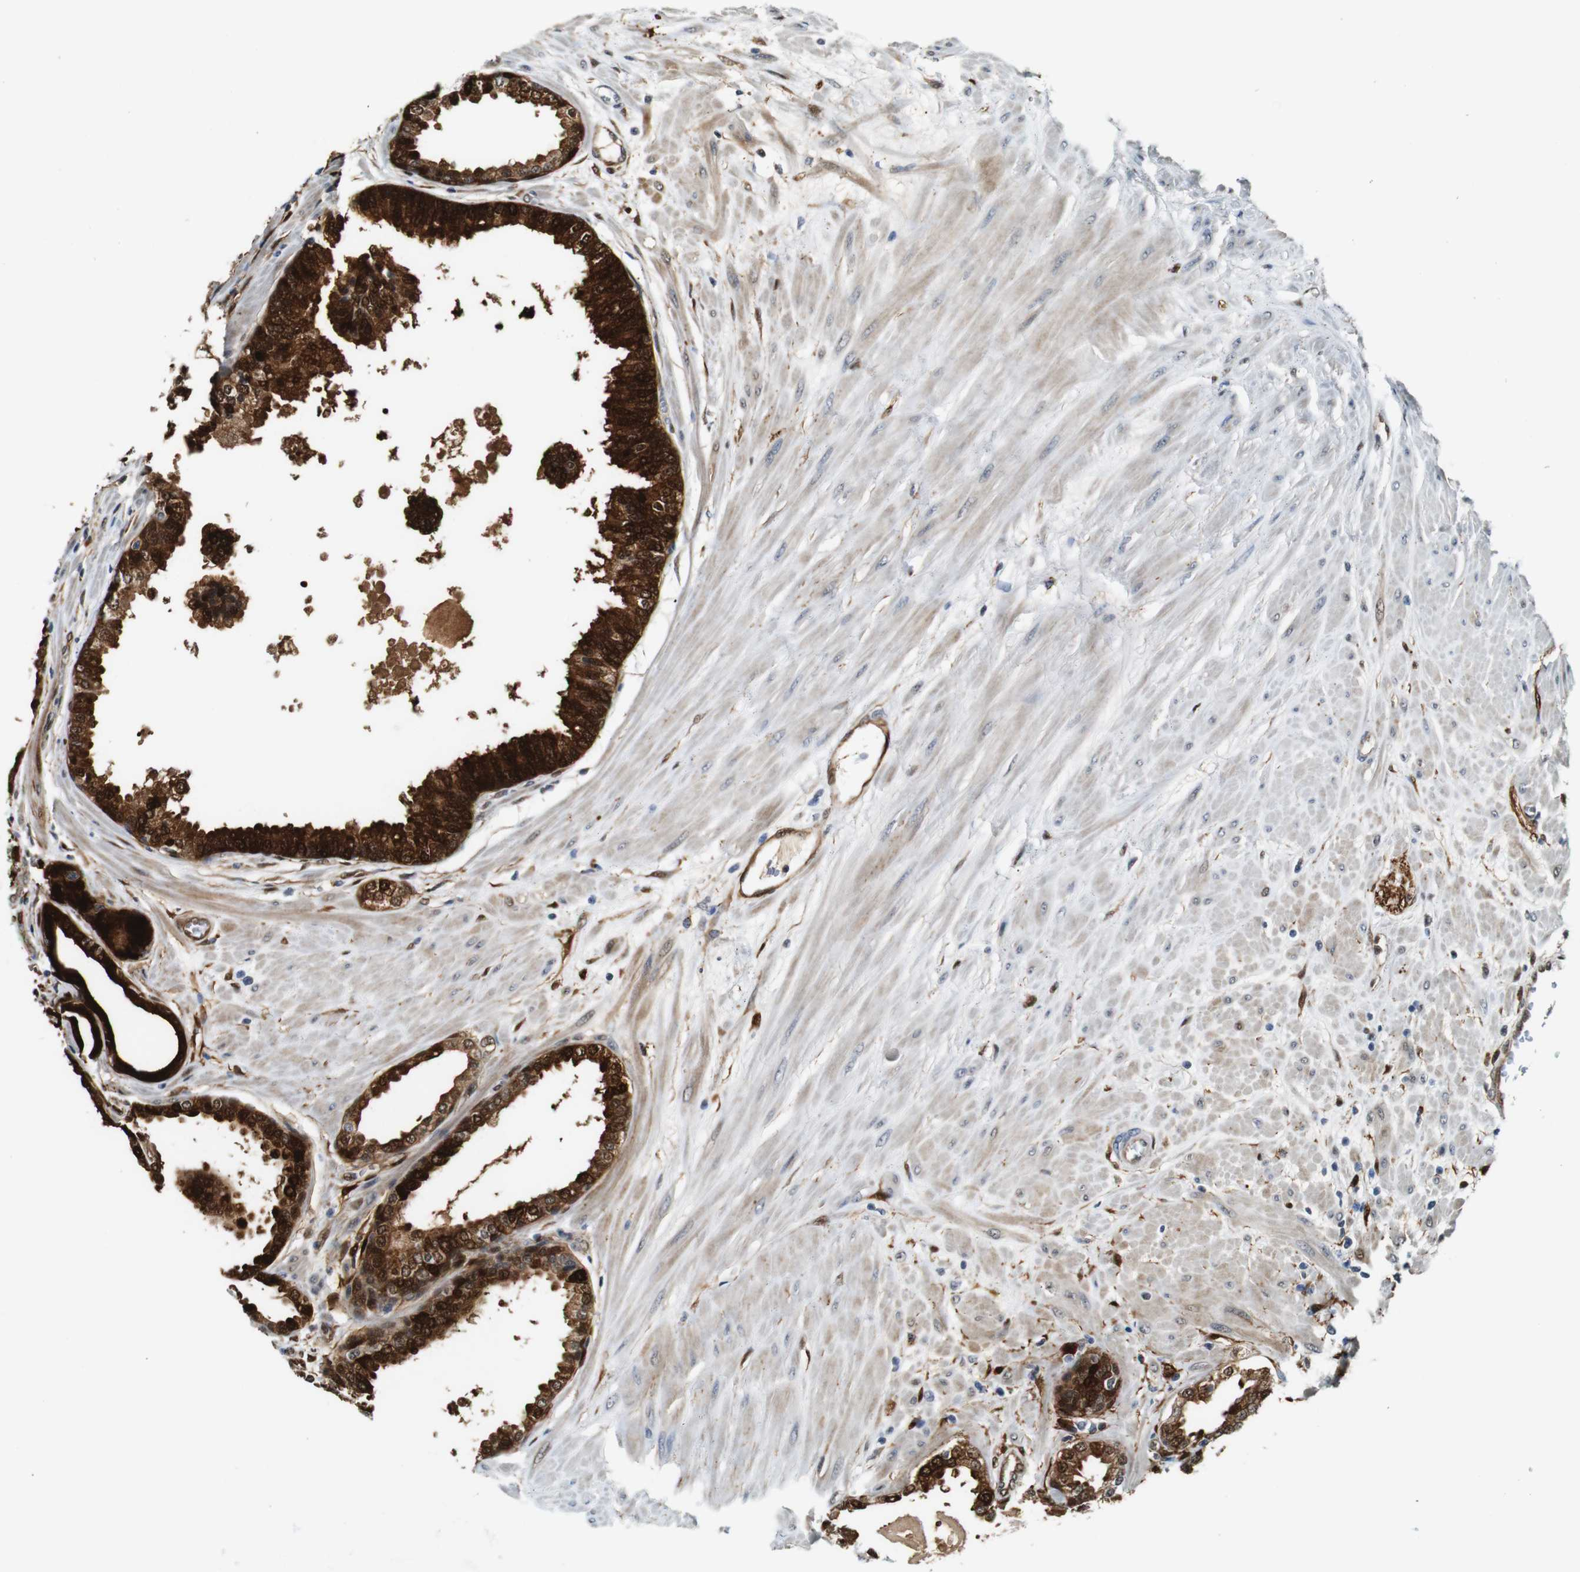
{"staining": {"intensity": "strong", "quantity": ">75%", "location": "cytoplasmic/membranous,nuclear"}, "tissue": "prostate", "cell_type": "Glandular cells", "image_type": "normal", "snomed": [{"axis": "morphology", "description": "Normal tissue, NOS"}, {"axis": "topography", "description": "Prostate"}], "caption": "Immunohistochemistry (IHC) histopathology image of benign human prostate stained for a protein (brown), which exhibits high levels of strong cytoplasmic/membranous,nuclear expression in about >75% of glandular cells.", "gene": "LXN", "patient": {"sex": "male", "age": 51}}